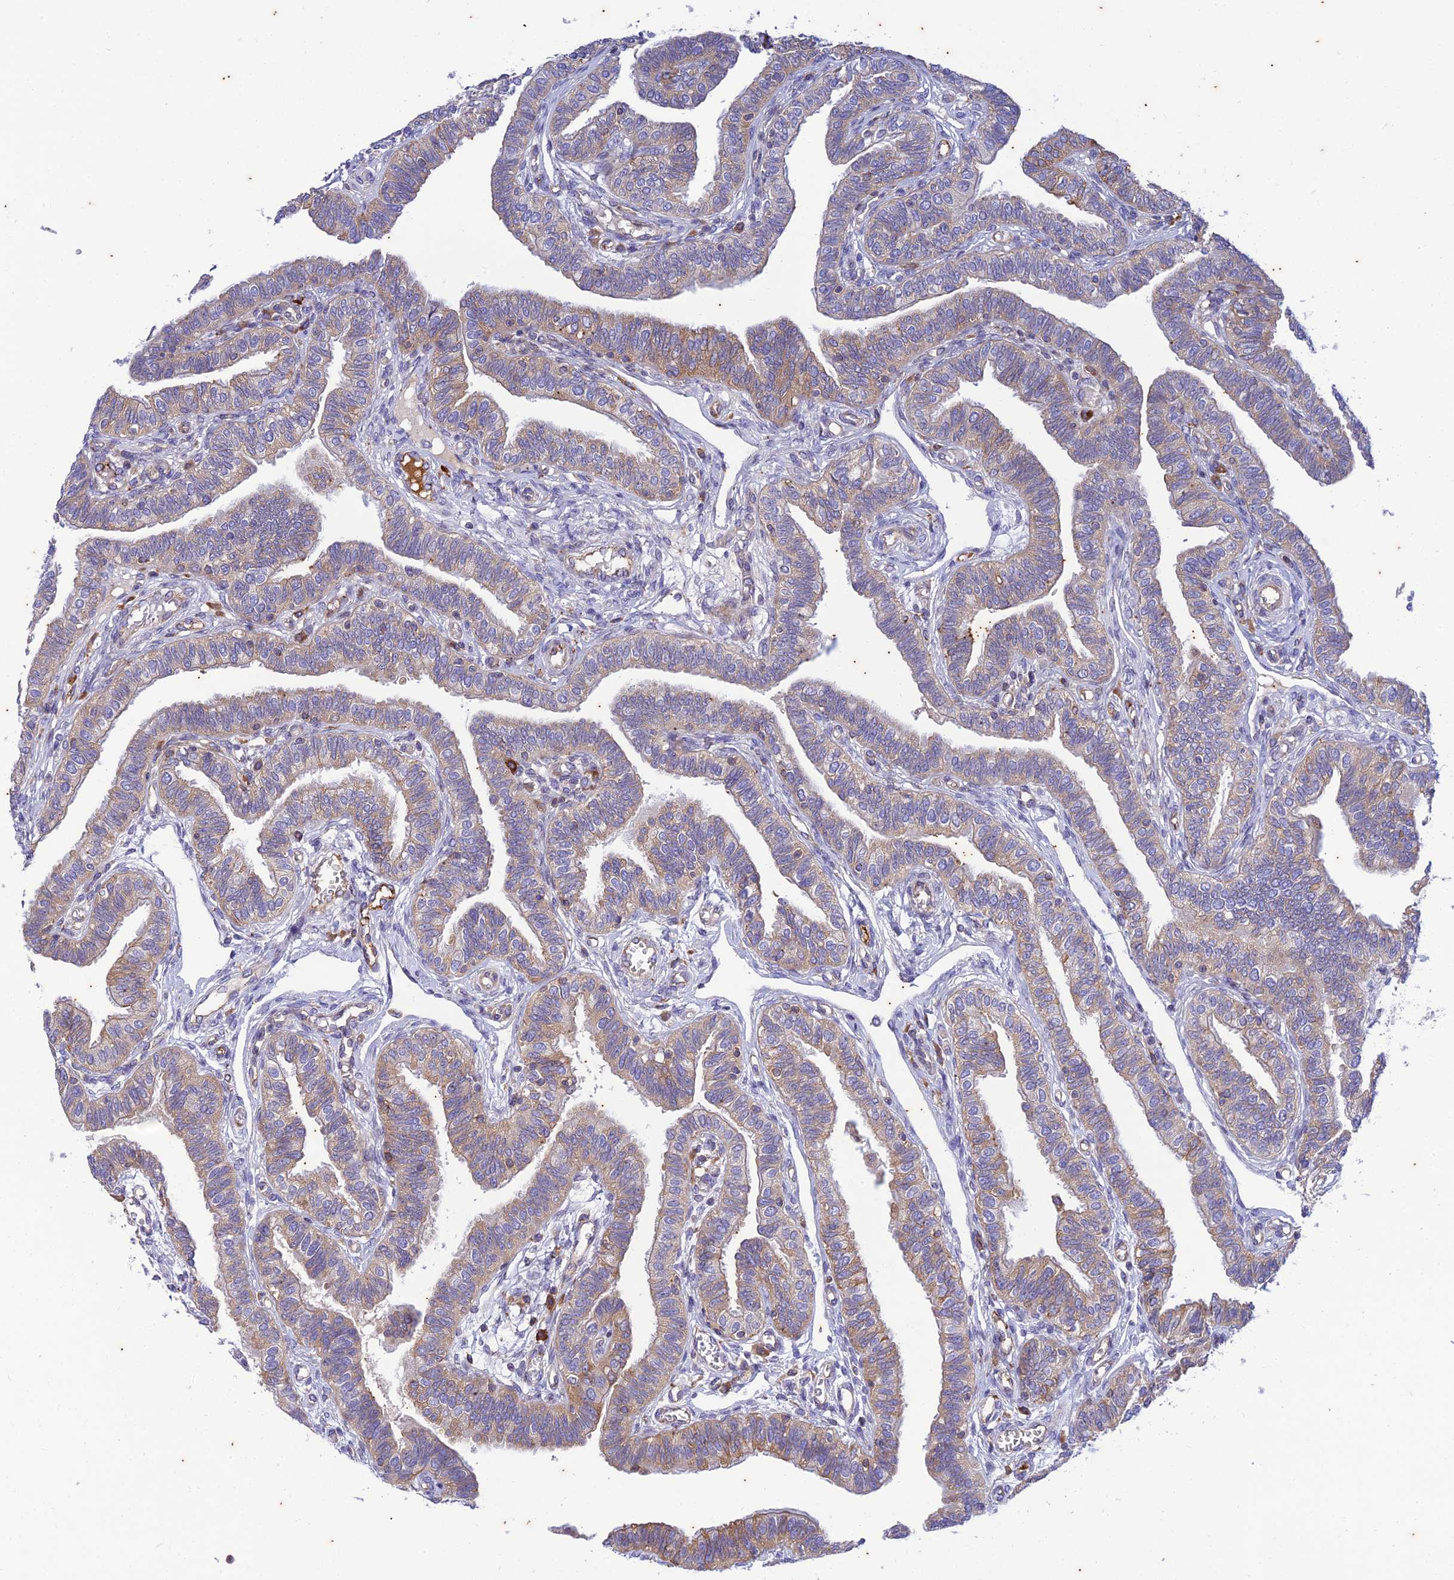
{"staining": {"intensity": "moderate", "quantity": "25%-75%", "location": "cytoplasmic/membranous"}, "tissue": "fallopian tube", "cell_type": "Glandular cells", "image_type": "normal", "snomed": [{"axis": "morphology", "description": "Normal tissue, NOS"}, {"axis": "topography", "description": "Fallopian tube"}], "caption": "High-magnification brightfield microscopy of unremarkable fallopian tube stained with DAB (brown) and counterstained with hematoxylin (blue). glandular cells exhibit moderate cytoplasmic/membranous expression is identified in about25%-75% of cells. (DAB (3,3'-diaminobenzidine) IHC with brightfield microscopy, high magnification).", "gene": "PIMREG", "patient": {"sex": "female", "age": 39}}